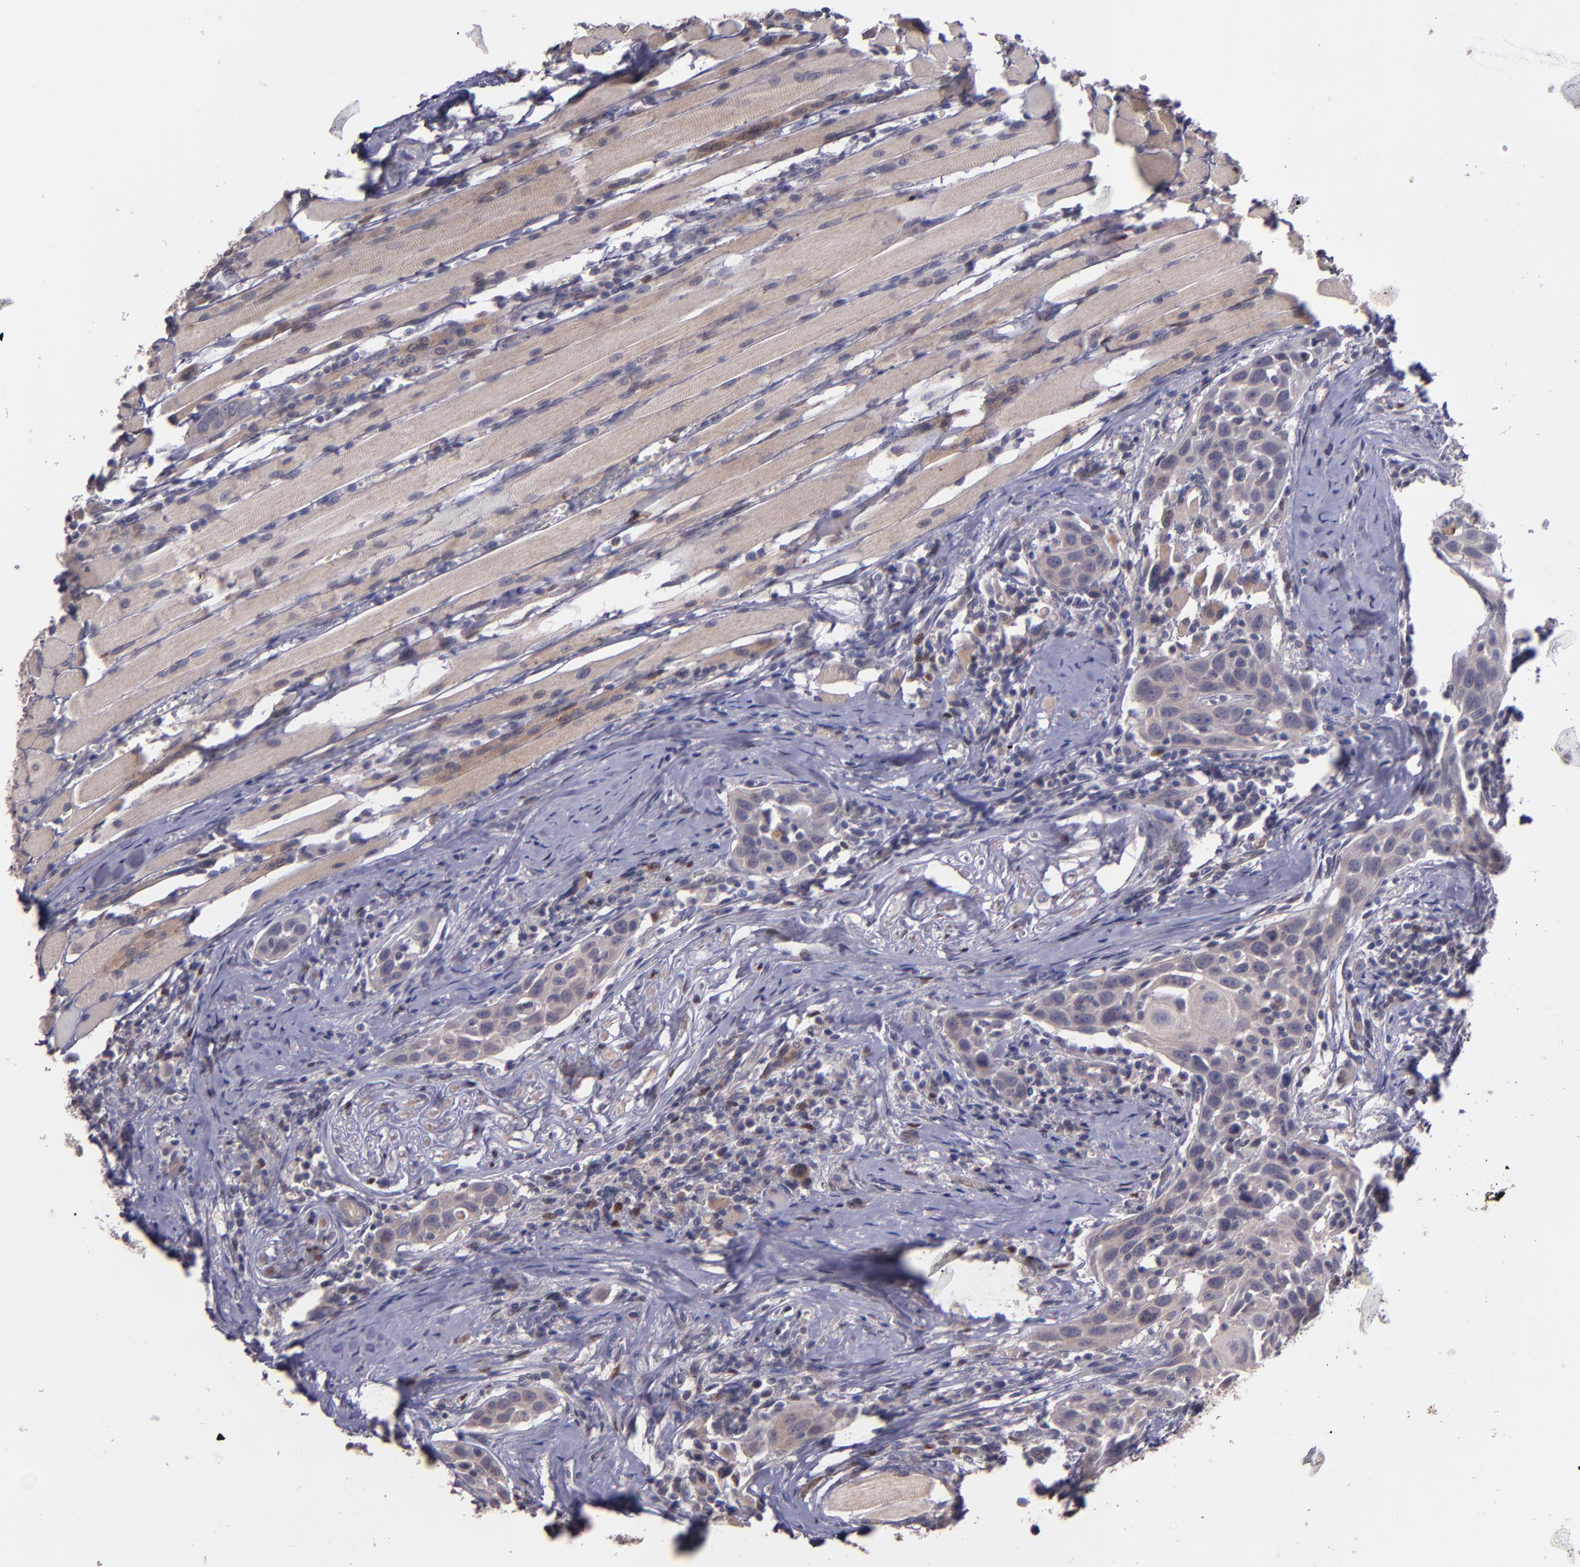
{"staining": {"intensity": "weak", "quantity": "25%-75%", "location": "cytoplasmic/membranous"}, "tissue": "head and neck cancer", "cell_type": "Tumor cells", "image_type": "cancer", "snomed": [{"axis": "morphology", "description": "Squamous cell carcinoma, NOS"}, {"axis": "topography", "description": "Oral tissue"}, {"axis": "topography", "description": "Head-Neck"}], "caption": "Immunohistochemical staining of squamous cell carcinoma (head and neck) exhibits low levels of weak cytoplasmic/membranous protein staining in about 25%-75% of tumor cells. (Stains: DAB in brown, nuclei in blue, Microscopy: brightfield microscopy at high magnification).", "gene": "NUP62CL", "patient": {"sex": "female", "age": 50}}